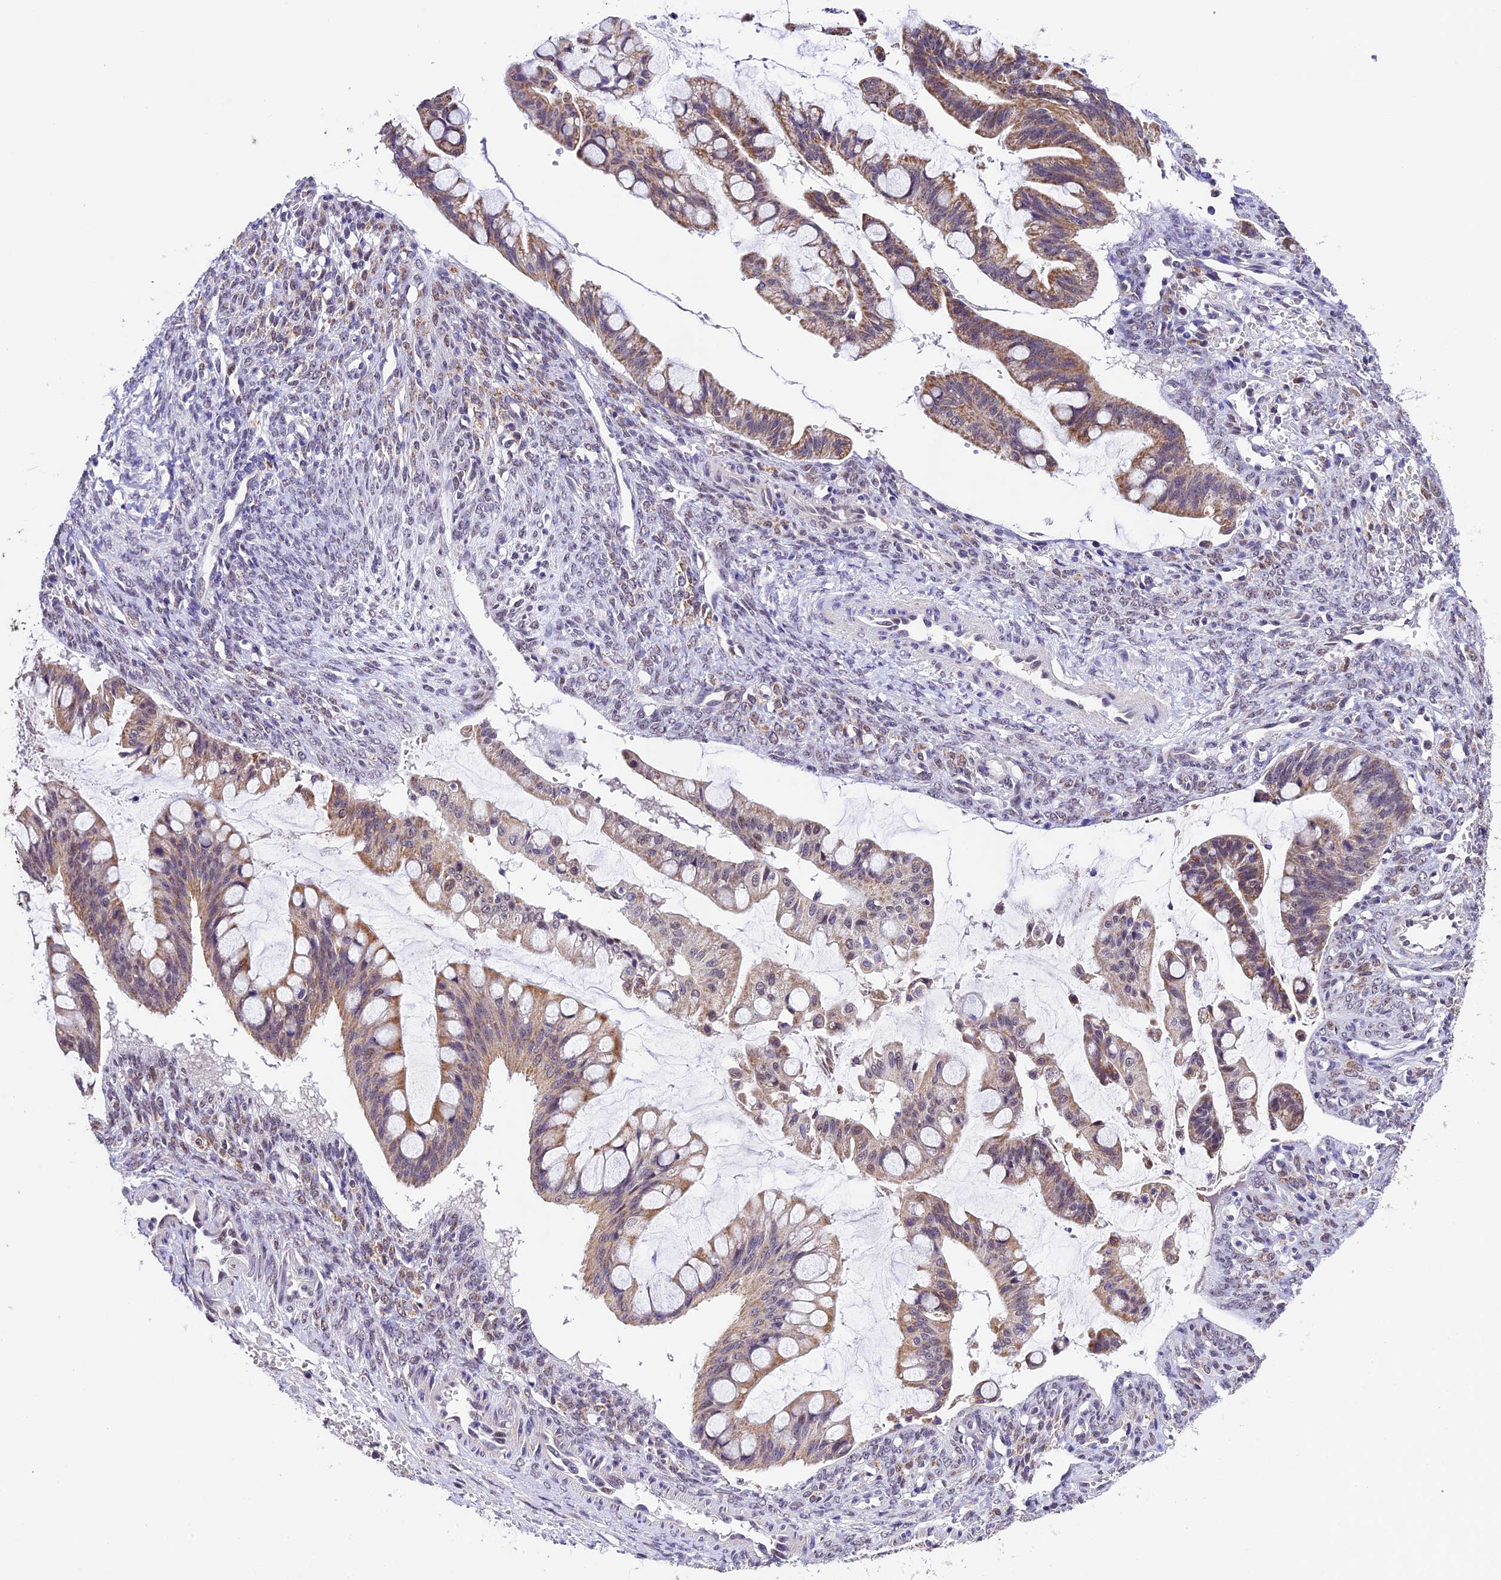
{"staining": {"intensity": "moderate", "quantity": "25%-75%", "location": "cytoplasmic/membranous"}, "tissue": "ovarian cancer", "cell_type": "Tumor cells", "image_type": "cancer", "snomed": [{"axis": "morphology", "description": "Cystadenocarcinoma, mucinous, NOS"}, {"axis": "topography", "description": "Ovary"}], "caption": "Moderate cytoplasmic/membranous protein staining is identified in approximately 25%-75% of tumor cells in mucinous cystadenocarcinoma (ovarian).", "gene": "CARS2", "patient": {"sex": "female", "age": 73}}